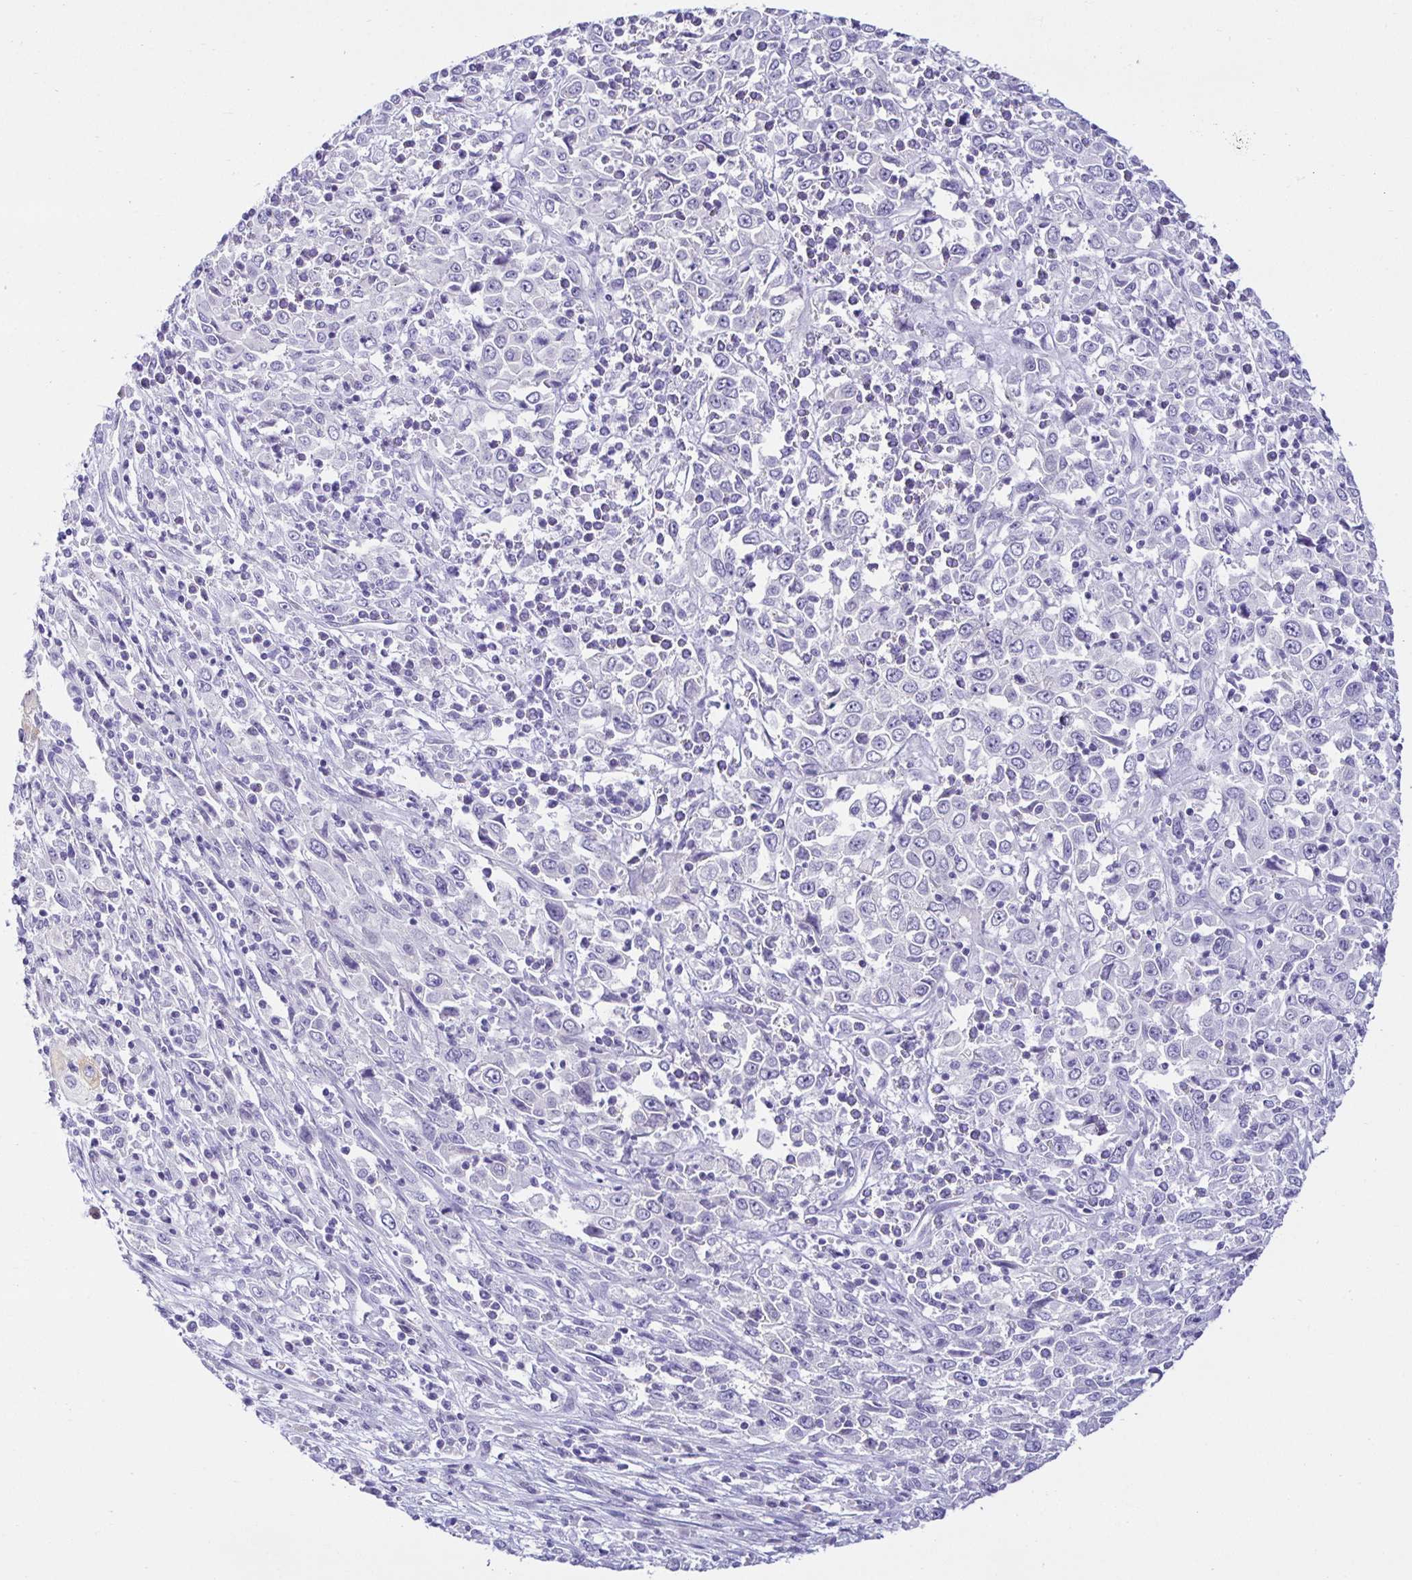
{"staining": {"intensity": "negative", "quantity": "none", "location": "none"}, "tissue": "cervical cancer", "cell_type": "Tumor cells", "image_type": "cancer", "snomed": [{"axis": "morphology", "description": "Adenocarcinoma, NOS"}, {"axis": "topography", "description": "Cervix"}], "caption": "An immunohistochemistry (IHC) histopathology image of cervical adenocarcinoma is shown. There is no staining in tumor cells of cervical adenocarcinoma. Brightfield microscopy of immunohistochemistry (IHC) stained with DAB (brown) and hematoxylin (blue), captured at high magnification.", "gene": "MON2", "patient": {"sex": "female", "age": 40}}